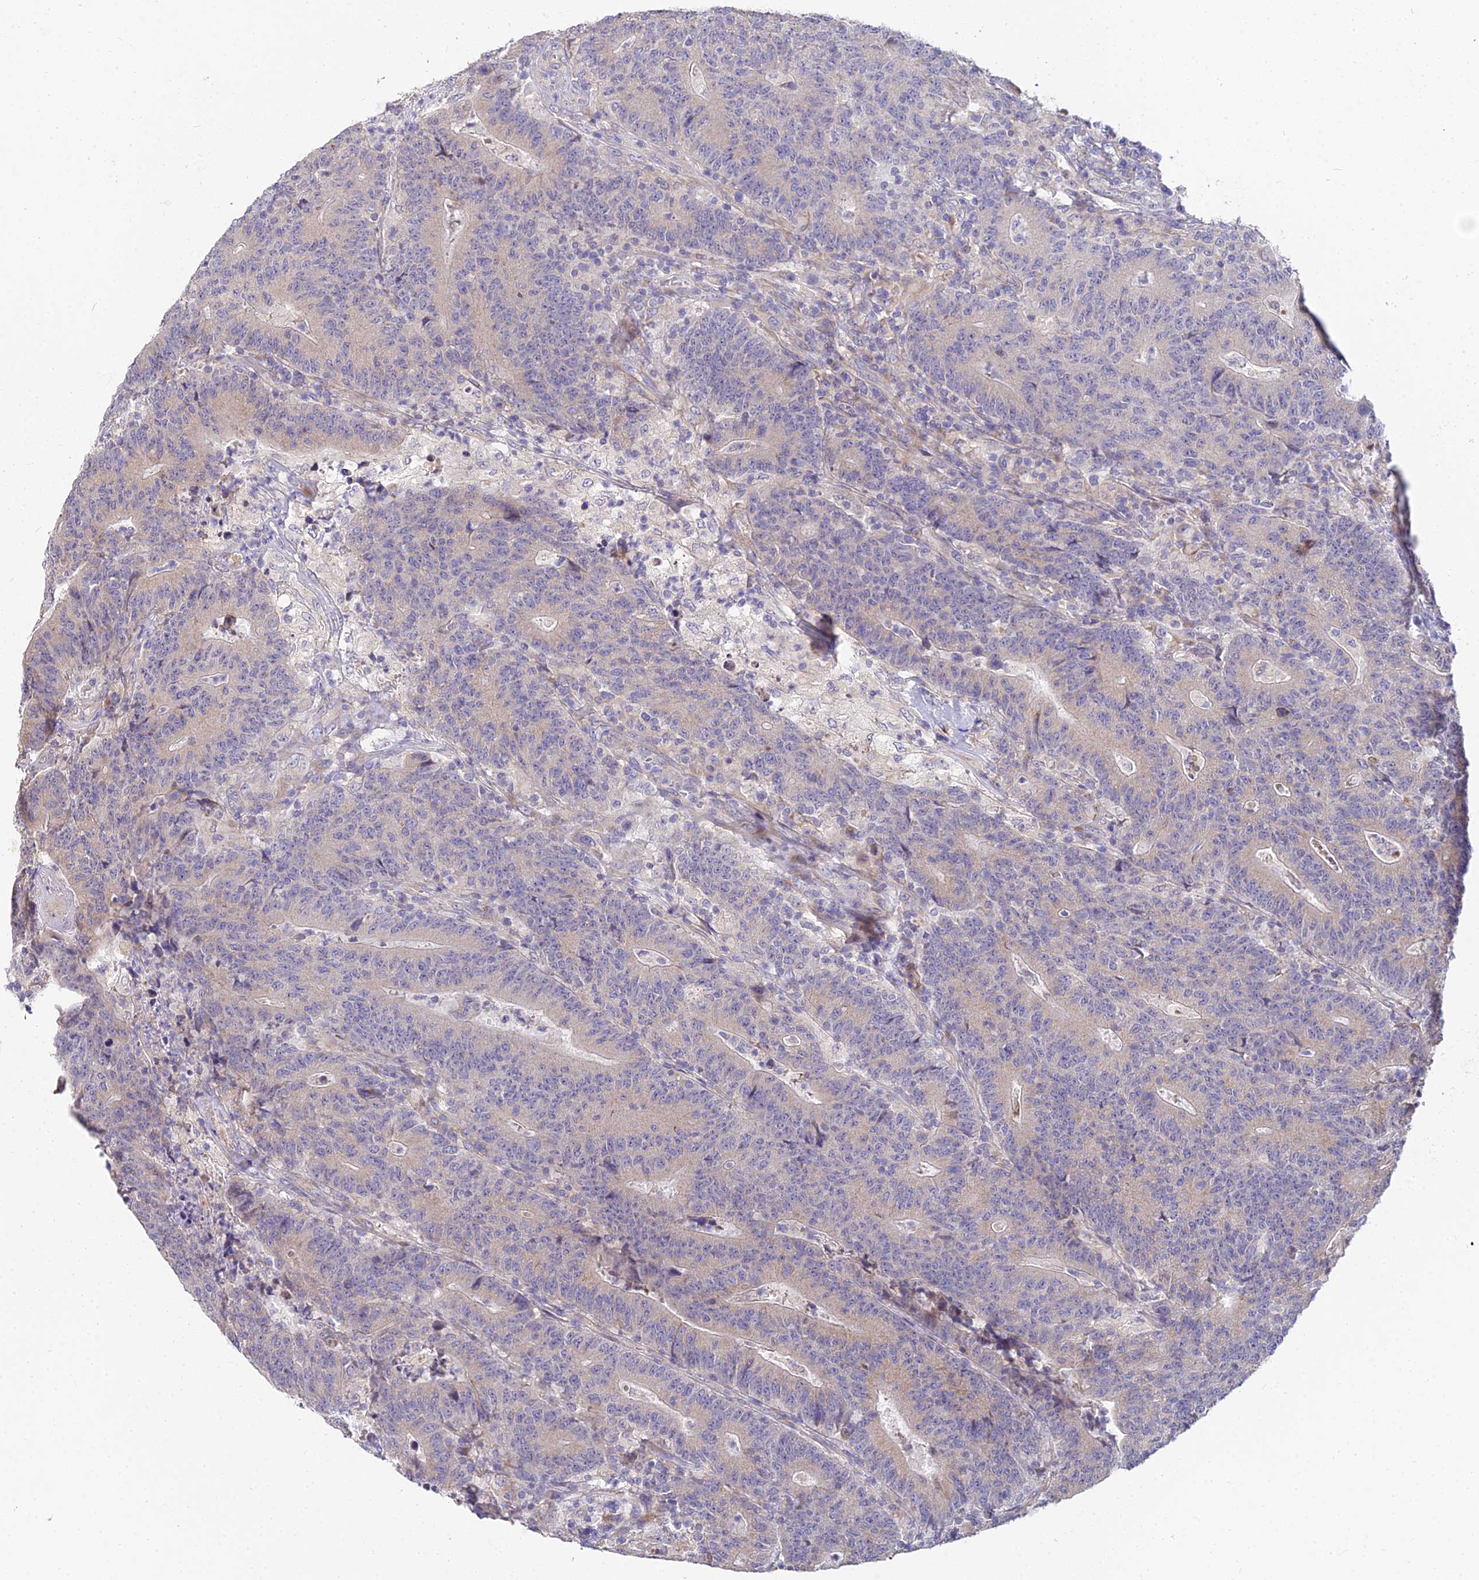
{"staining": {"intensity": "weak", "quantity": "25%-75%", "location": "cytoplasmic/membranous"}, "tissue": "colorectal cancer", "cell_type": "Tumor cells", "image_type": "cancer", "snomed": [{"axis": "morphology", "description": "Adenocarcinoma, NOS"}, {"axis": "topography", "description": "Colon"}], "caption": "Protein expression by immunohistochemistry (IHC) displays weak cytoplasmic/membranous staining in approximately 25%-75% of tumor cells in adenocarcinoma (colorectal). Using DAB (3,3'-diaminobenzidine) (brown) and hematoxylin (blue) stains, captured at high magnification using brightfield microscopy.", "gene": "ARL8B", "patient": {"sex": "female", "age": 75}}